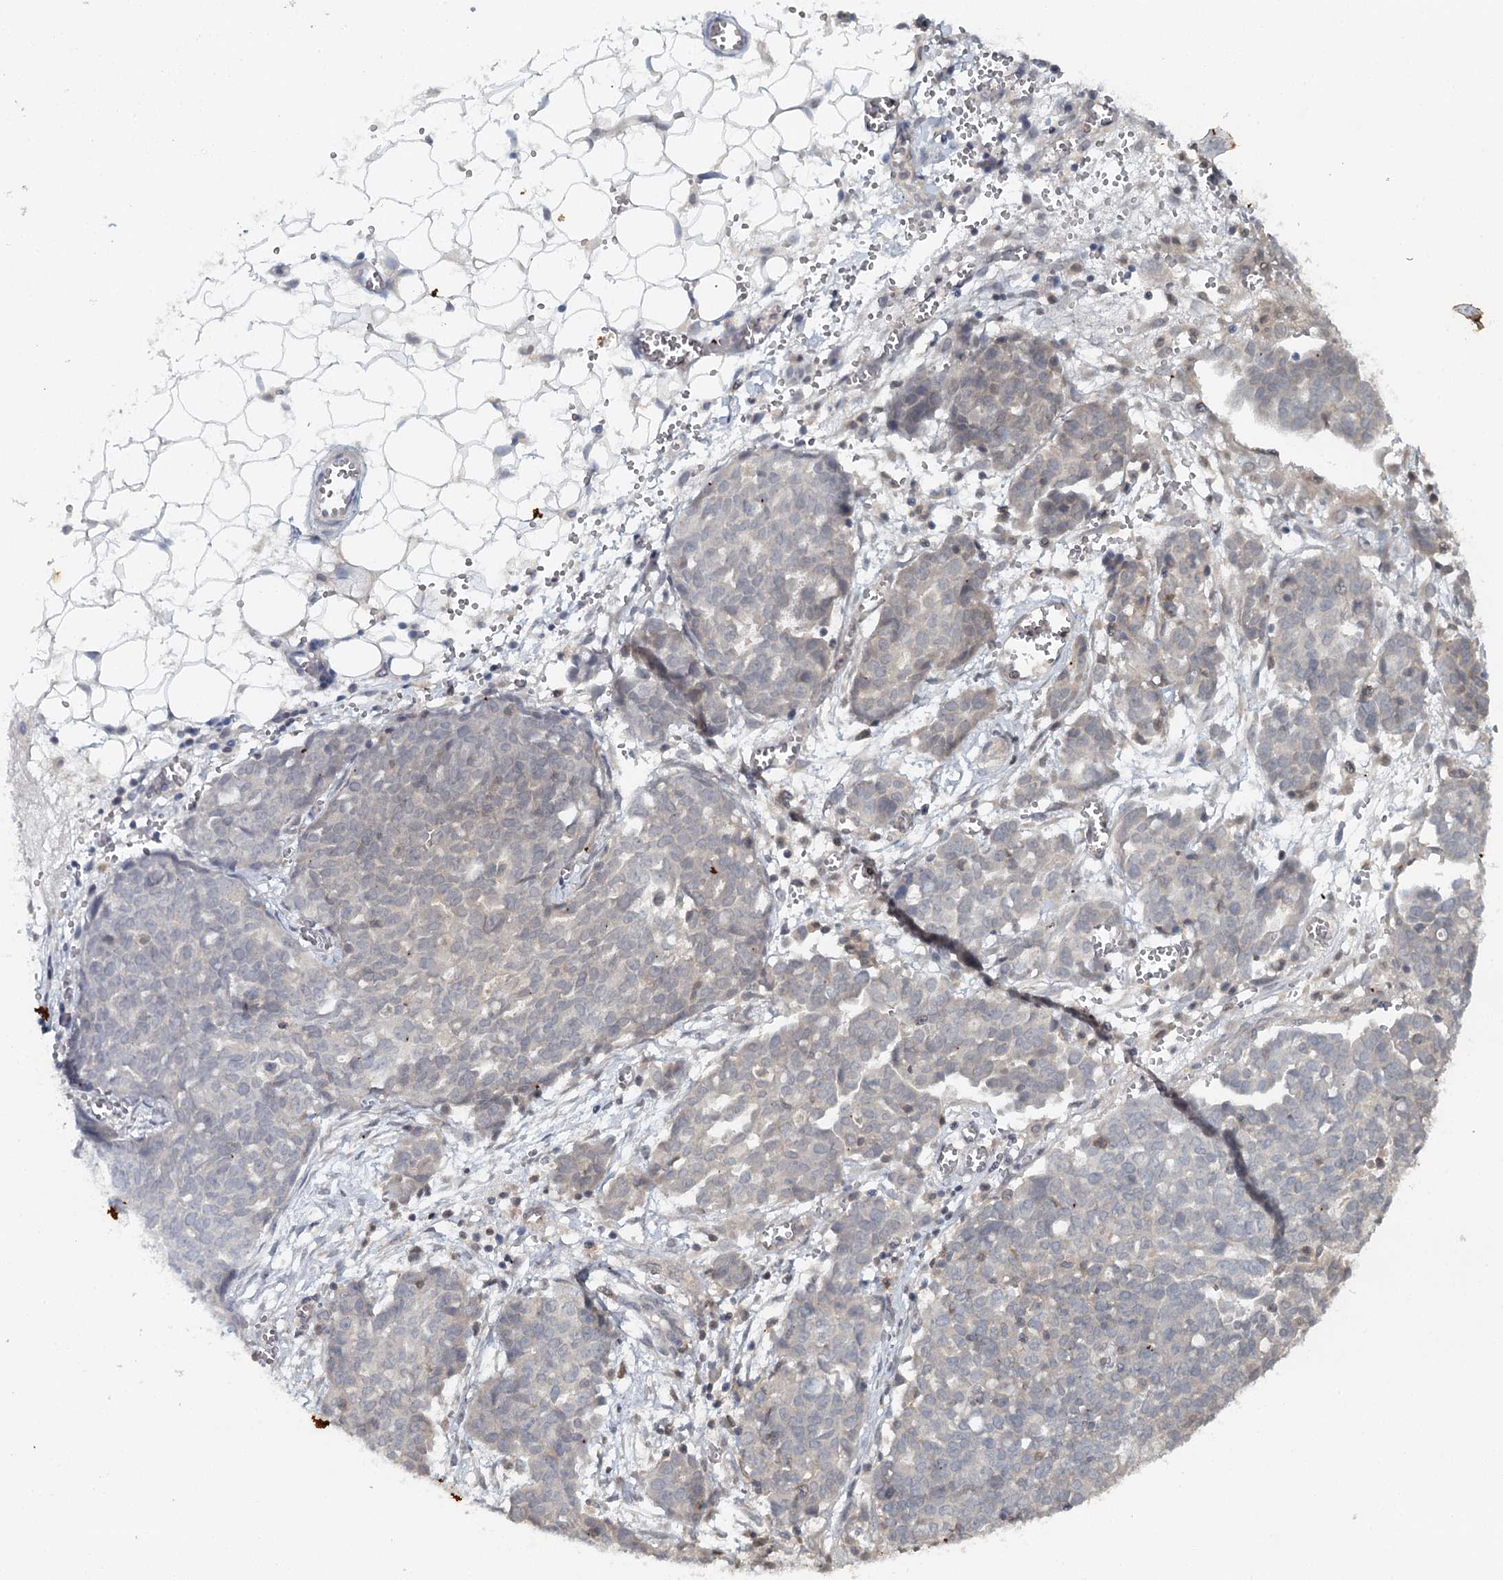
{"staining": {"intensity": "negative", "quantity": "none", "location": "none"}, "tissue": "ovarian cancer", "cell_type": "Tumor cells", "image_type": "cancer", "snomed": [{"axis": "morphology", "description": "Cystadenocarcinoma, serous, NOS"}, {"axis": "topography", "description": "Soft tissue"}, {"axis": "topography", "description": "Ovary"}], "caption": "A histopathology image of ovarian cancer (serous cystadenocarcinoma) stained for a protein reveals no brown staining in tumor cells. The staining is performed using DAB (3,3'-diaminobenzidine) brown chromogen with nuclei counter-stained in using hematoxylin.", "gene": "SLC41A2", "patient": {"sex": "female", "age": 57}}